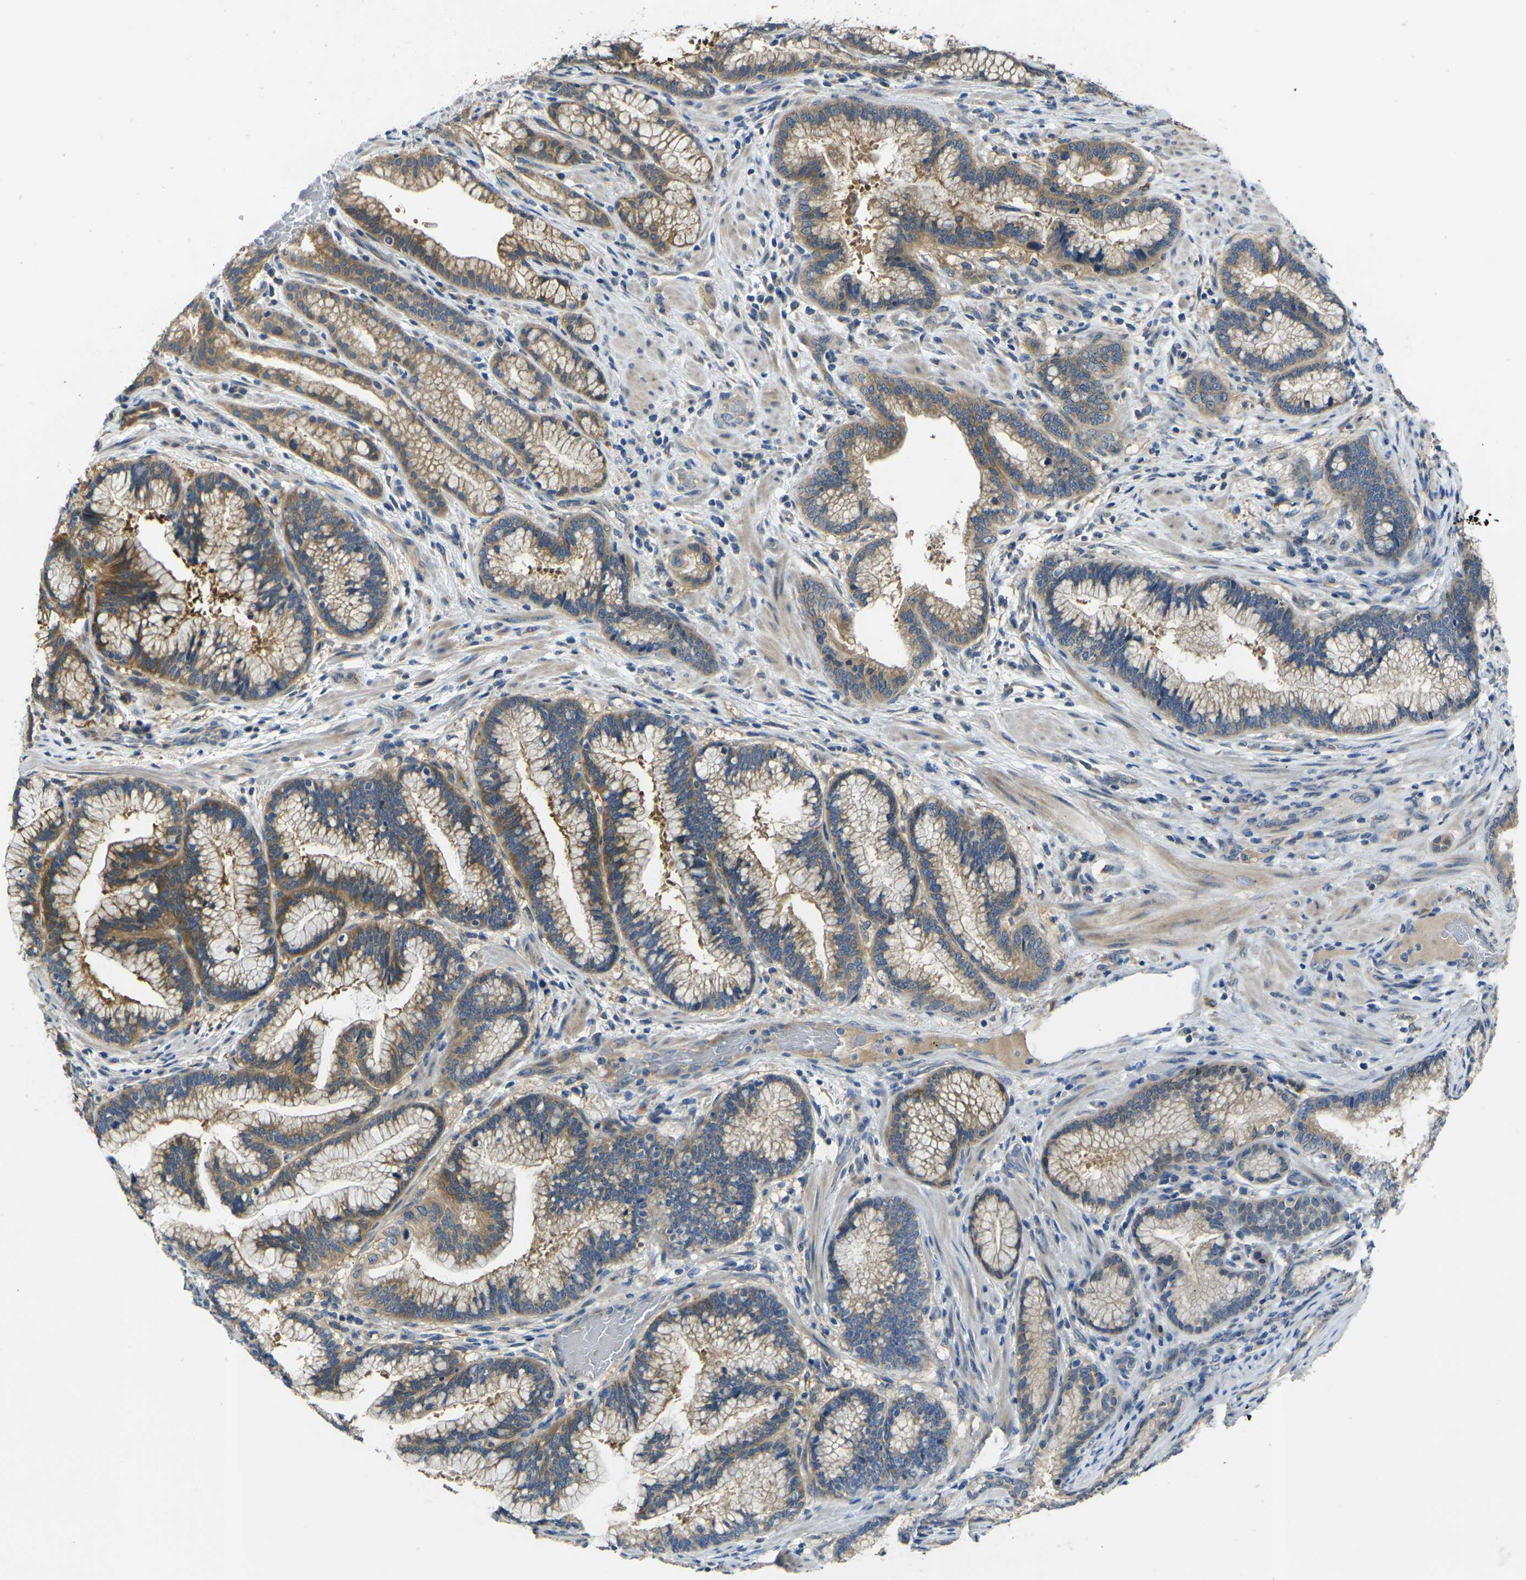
{"staining": {"intensity": "moderate", "quantity": ">75%", "location": "cytoplasmic/membranous"}, "tissue": "pancreatic cancer", "cell_type": "Tumor cells", "image_type": "cancer", "snomed": [{"axis": "morphology", "description": "Adenocarcinoma, NOS"}, {"axis": "topography", "description": "Pancreas"}], "caption": "Immunohistochemistry (DAB) staining of pancreatic cancer (adenocarcinoma) displays moderate cytoplasmic/membranous protein expression in approximately >75% of tumor cells.", "gene": "GNA12", "patient": {"sex": "female", "age": 64}}